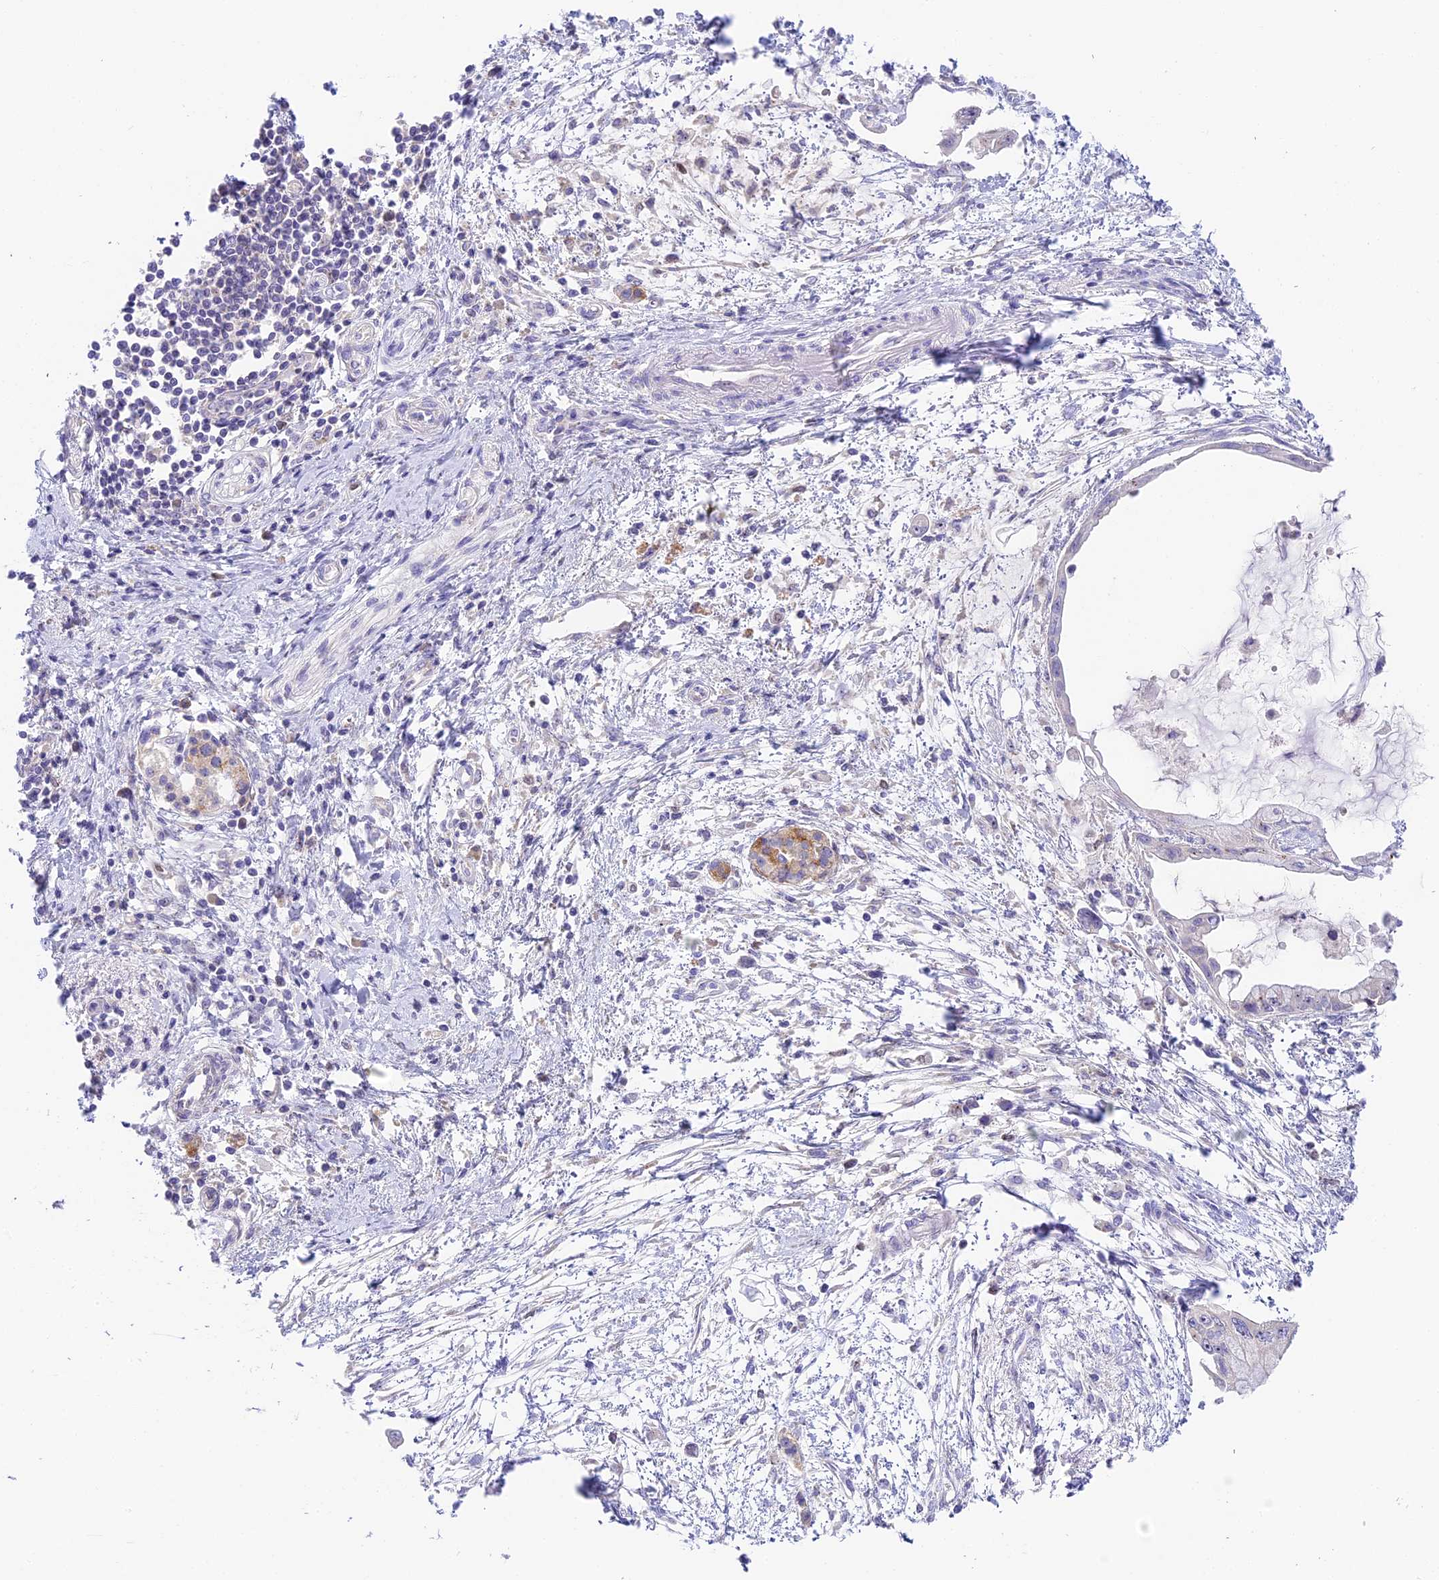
{"staining": {"intensity": "negative", "quantity": "none", "location": "none"}, "tissue": "pancreatic cancer", "cell_type": "Tumor cells", "image_type": "cancer", "snomed": [{"axis": "morphology", "description": "Adenocarcinoma, NOS"}, {"axis": "topography", "description": "Pancreas"}], "caption": "Pancreatic cancer stained for a protein using IHC displays no staining tumor cells.", "gene": "RAD51", "patient": {"sex": "male", "age": 48}}